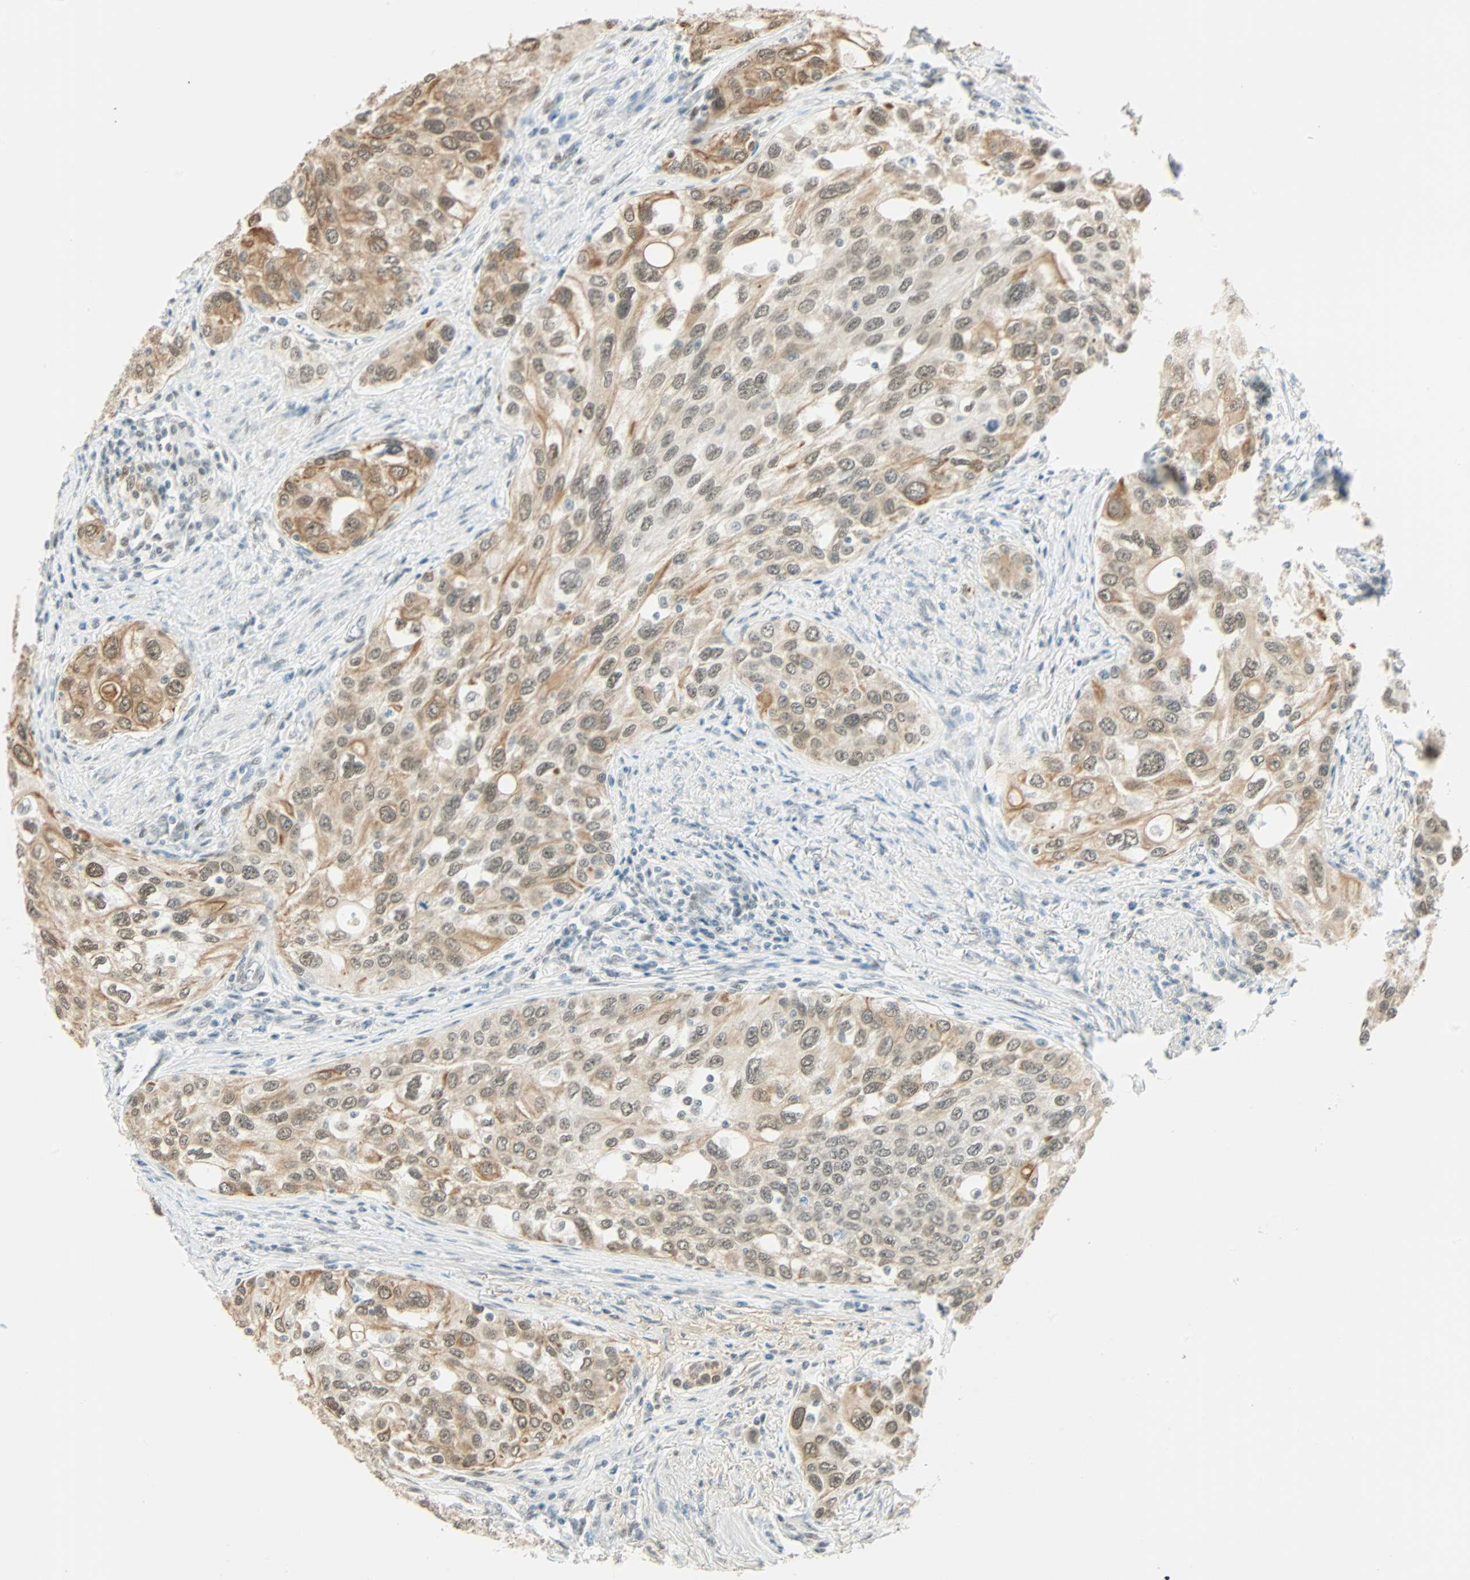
{"staining": {"intensity": "moderate", "quantity": "25%-75%", "location": "cytoplasmic/membranous,nuclear"}, "tissue": "urothelial cancer", "cell_type": "Tumor cells", "image_type": "cancer", "snomed": [{"axis": "morphology", "description": "Urothelial carcinoma, High grade"}, {"axis": "topography", "description": "Urinary bladder"}], "caption": "The histopathology image exhibits staining of high-grade urothelial carcinoma, revealing moderate cytoplasmic/membranous and nuclear protein positivity (brown color) within tumor cells.", "gene": "NELFE", "patient": {"sex": "female", "age": 56}}